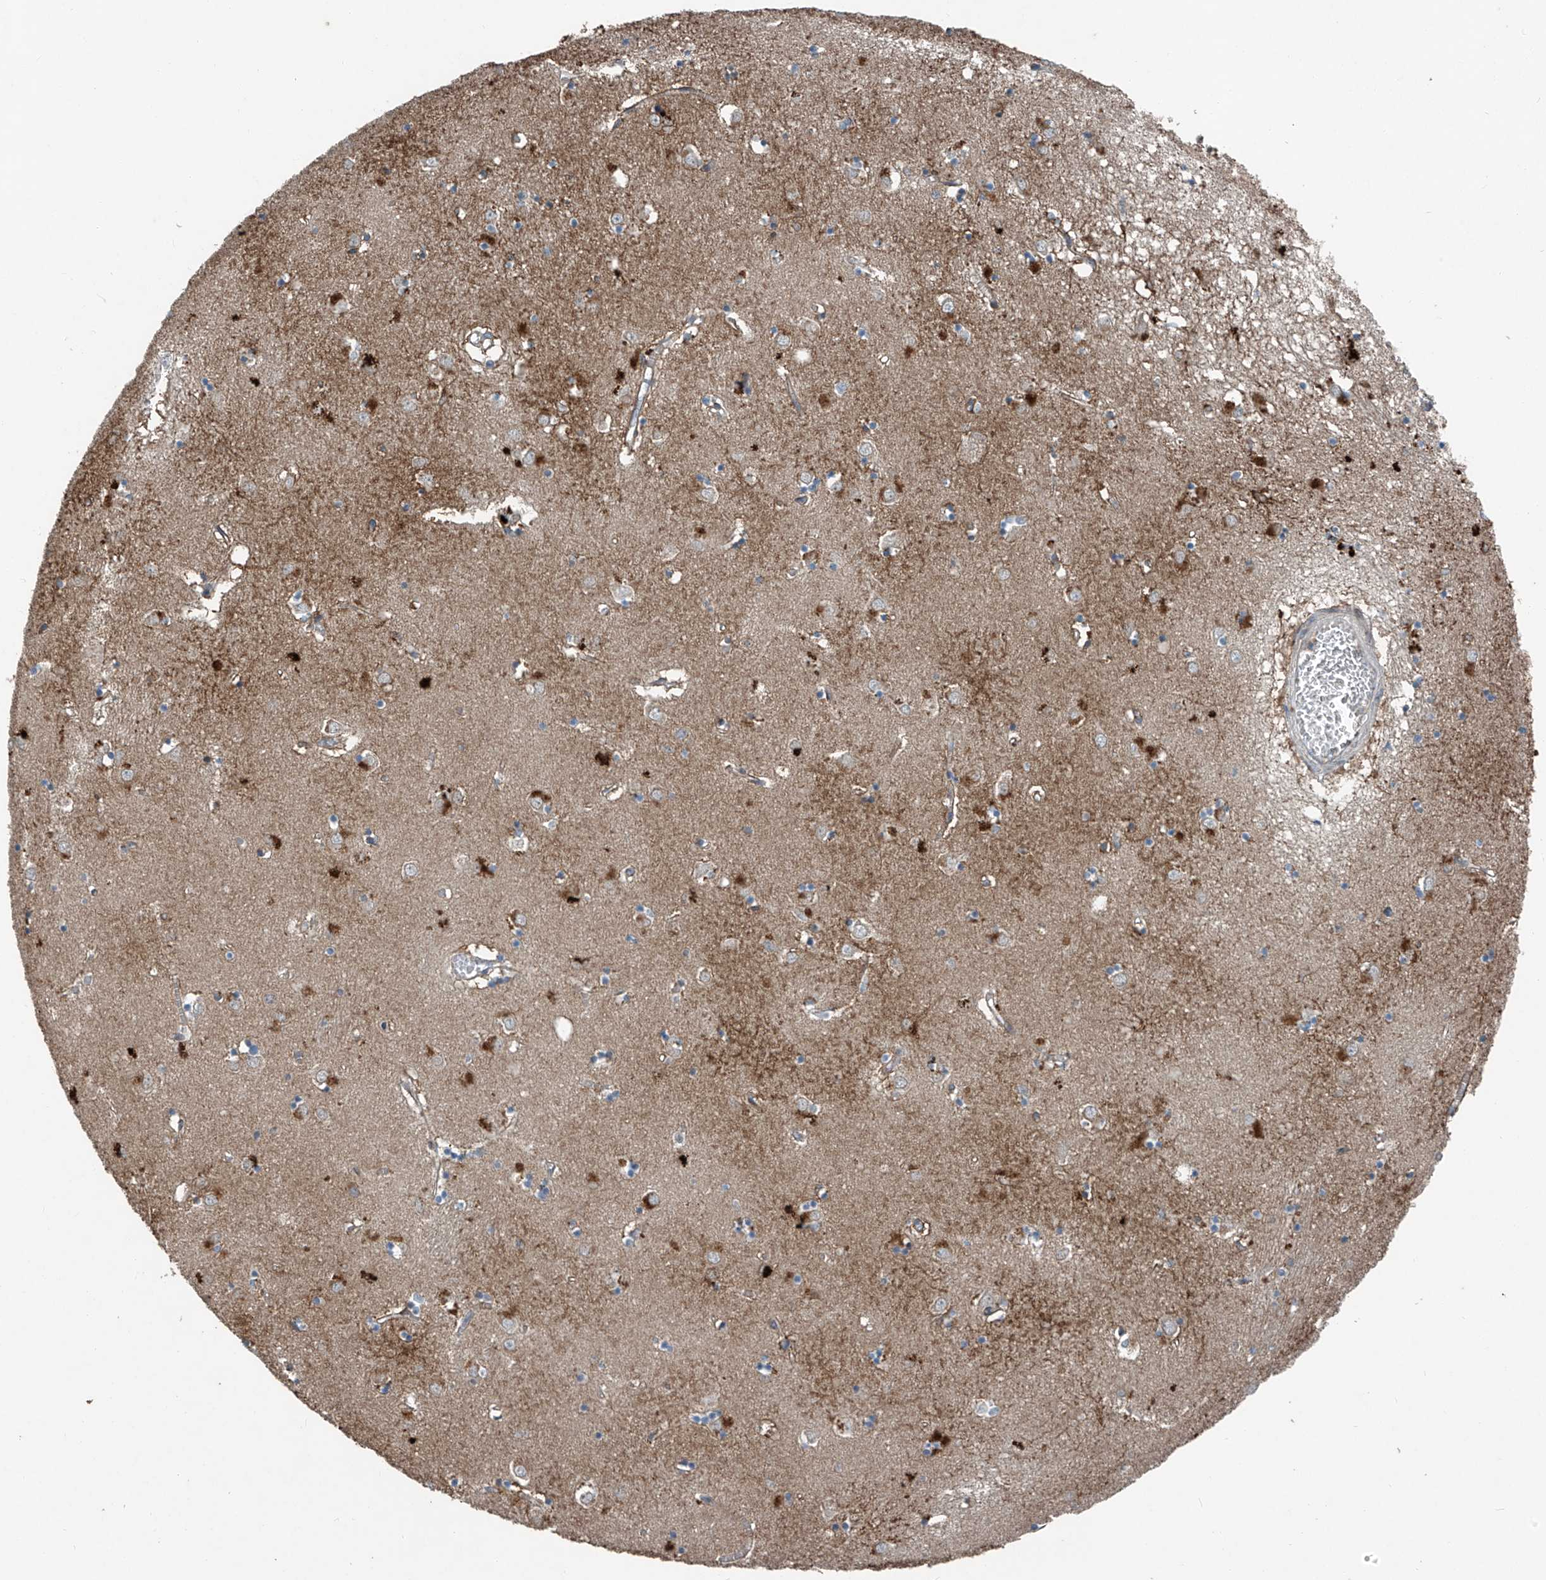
{"staining": {"intensity": "negative", "quantity": "none", "location": "none"}, "tissue": "caudate", "cell_type": "Glial cells", "image_type": "normal", "snomed": [{"axis": "morphology", "description": "Normal tissue, NOS"}, {"axis": "topography", "description": "Lateral ventricle wall"}], "caption": "Immunohistochemical staining of unremarkable human caudate shows no significant positivity in glial cells.", "gene": "FOXRED2", "patient": {"sex": "male", "age": 70}}